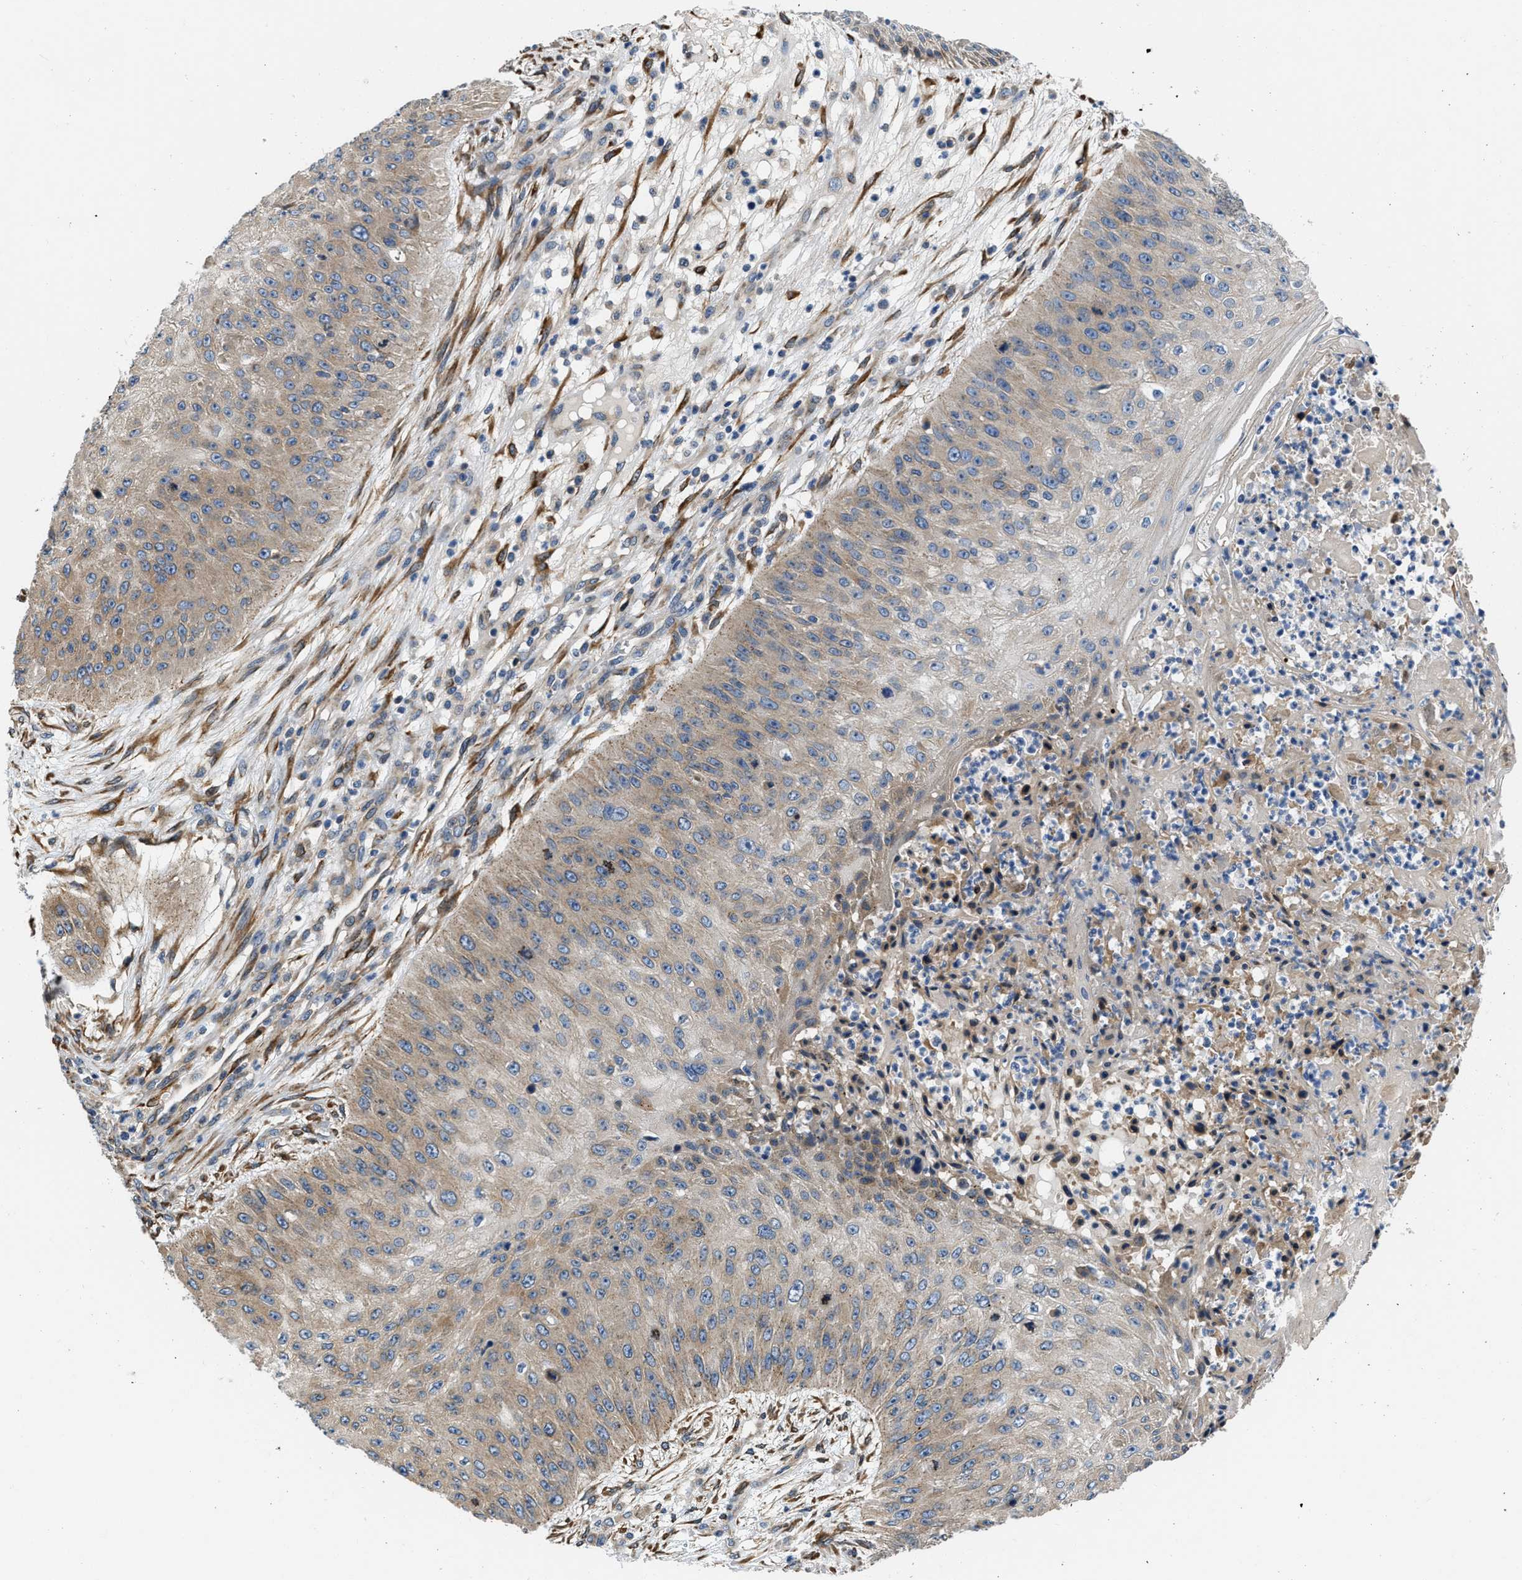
{"staining": {"intensity": "weak", "quantity": ">75%", "location": "cytoplasmic/membranous"}, "tissue": "skin cancer", "cell_type": "Tumor cells", "image_type": "cancer", "snomed": [{"axis": "morphology", "description": "Squamous cell carcinoma, NOS"}, {"axis": "topography", "description": "Skin"}], "caption": "Weak cytoplasmic/membranous expression is present in about >75% of tumor cells in skin squamous cell carcinoma.", "gene": "ARL6IP5", "patient": {"sex": "female", "age": 80}}